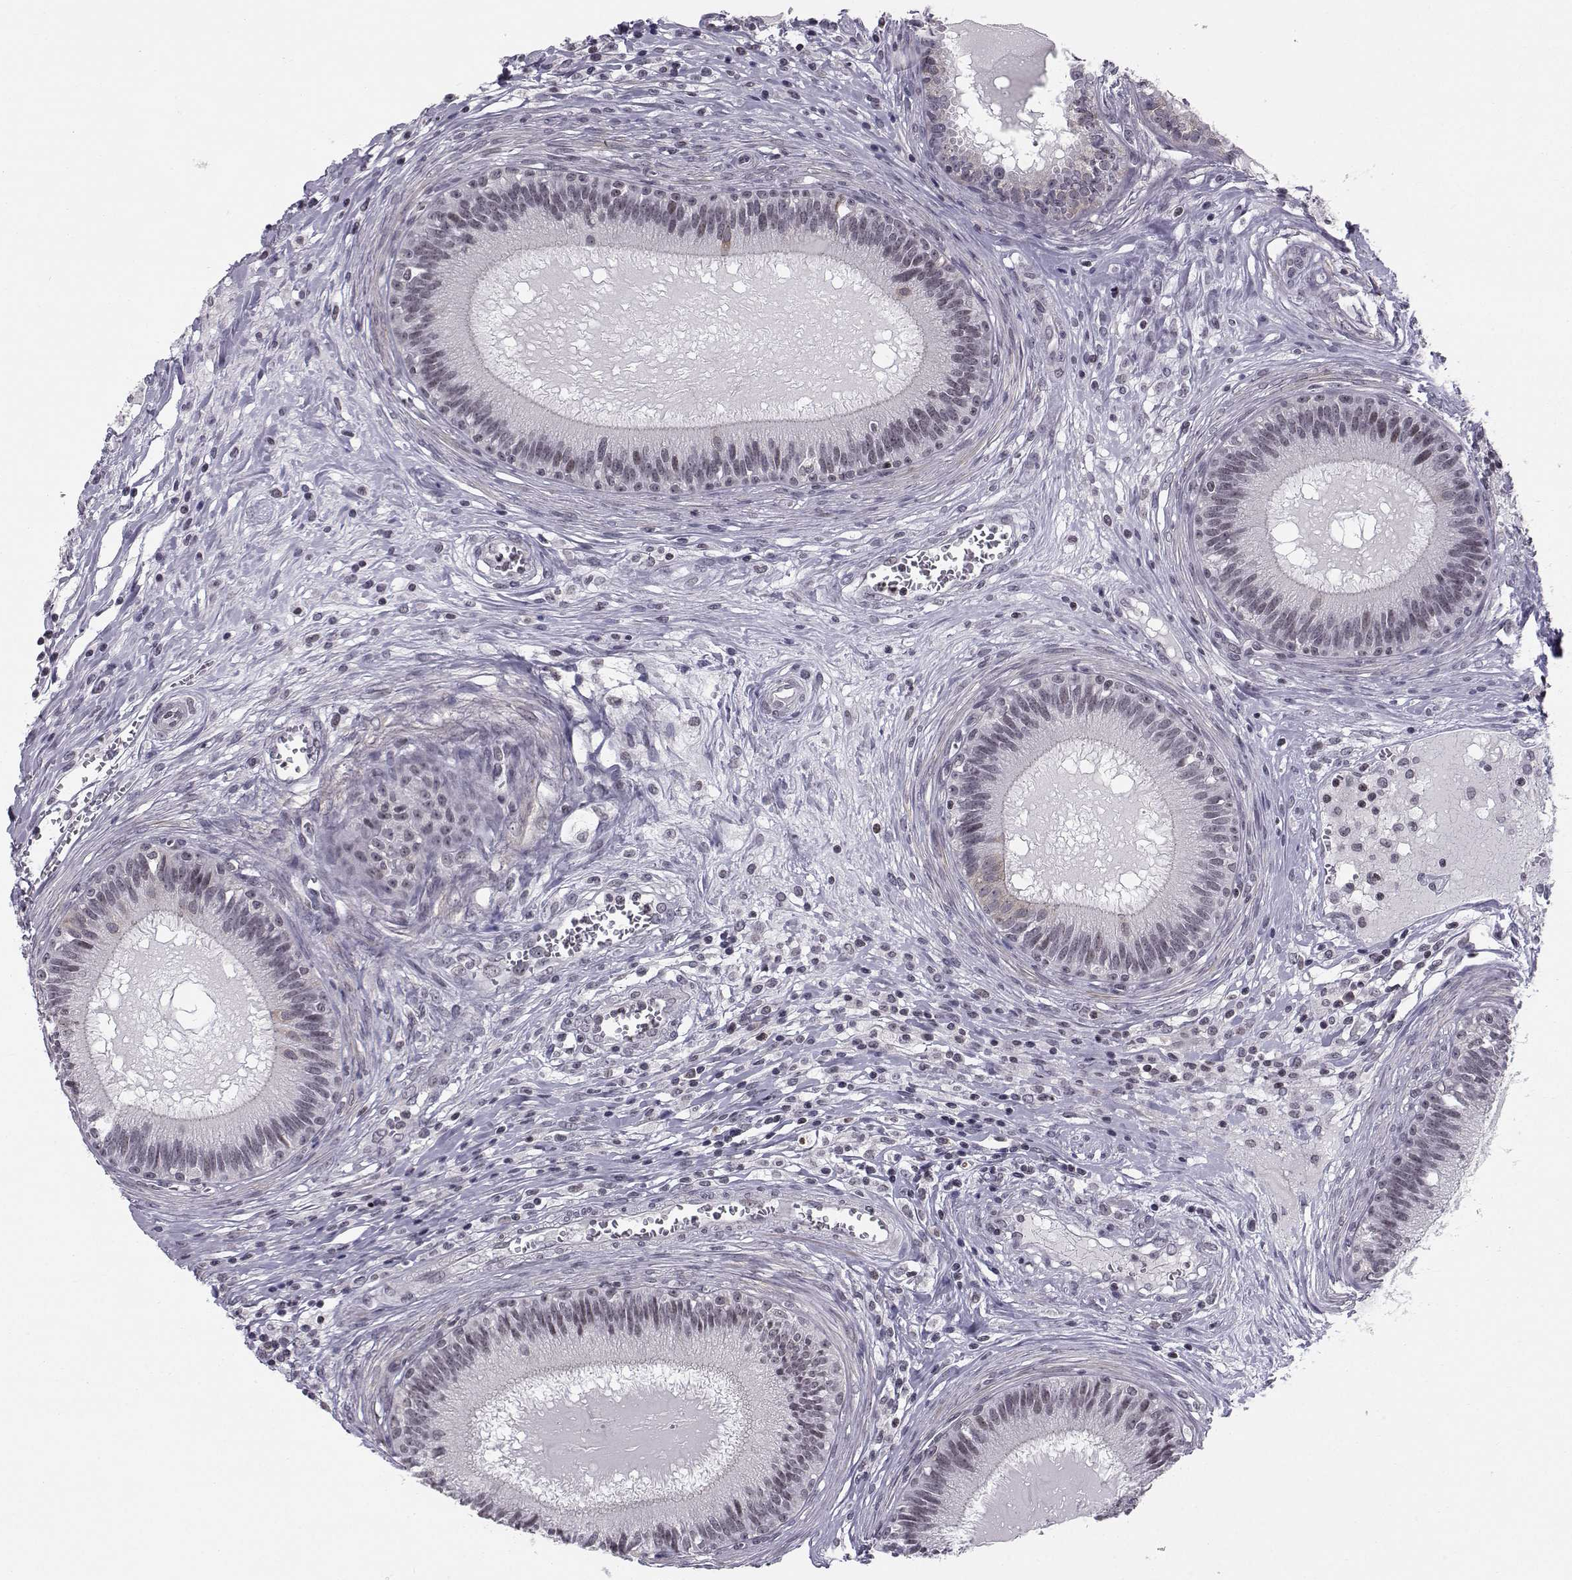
{"staining": {"intensity": "negative", "quantity": "none", "location": "none"}, "tissue": "epididymis", "cell_type": "Glandular cells", "image_type": "normal", "snomed": [{"axis": "morphology", "description": "Normal tissue, NOS"}, {"axis": "topography", "description": "Epididymis"}], "caption": "Immunohistochemical staining of unremarkable human epididymis shows no significant positivity in glandular cells. (DAB IHC visualized using brightfield microscopy, high magnification).", "gene": "MARCHF4", "patient": {"sex": "male", "age": 27}}